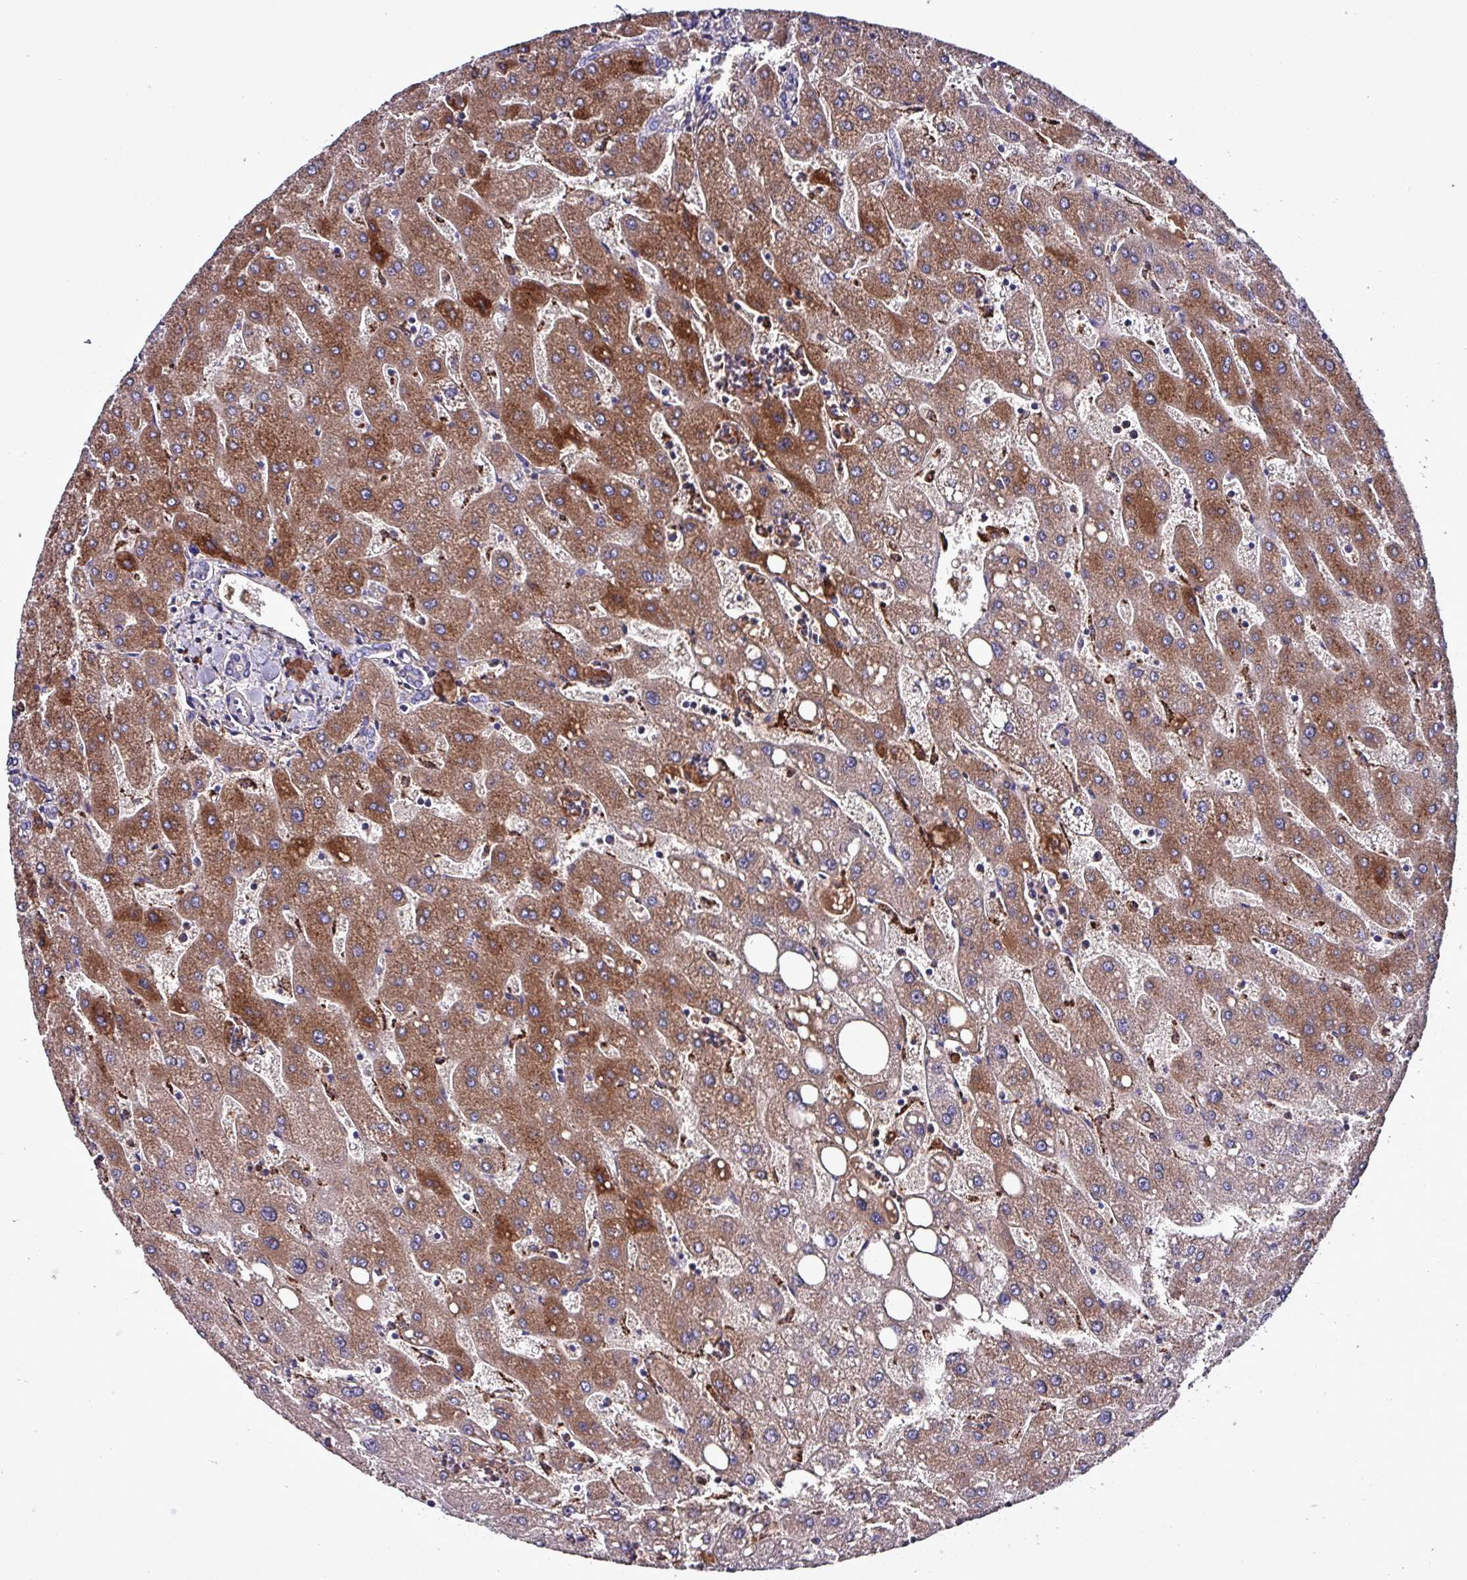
{"staining": {"intensity": "negative", "quantity": "none", "location": "none"}, "tissue": "liver", "cell_type": "Cholangiocytes", "image_type": "normal", "snomed": [{"axis": "morphology", "description": "Normal tissue, NOS"}, {"axis": "topography", "description": "Liver"}], "caption": "This is an IHC micrograph of unremarkable liver. There is no positivity in cholangiocytes.", "gene": "HPR", "patient": {"sex": "male", "age": 67}}